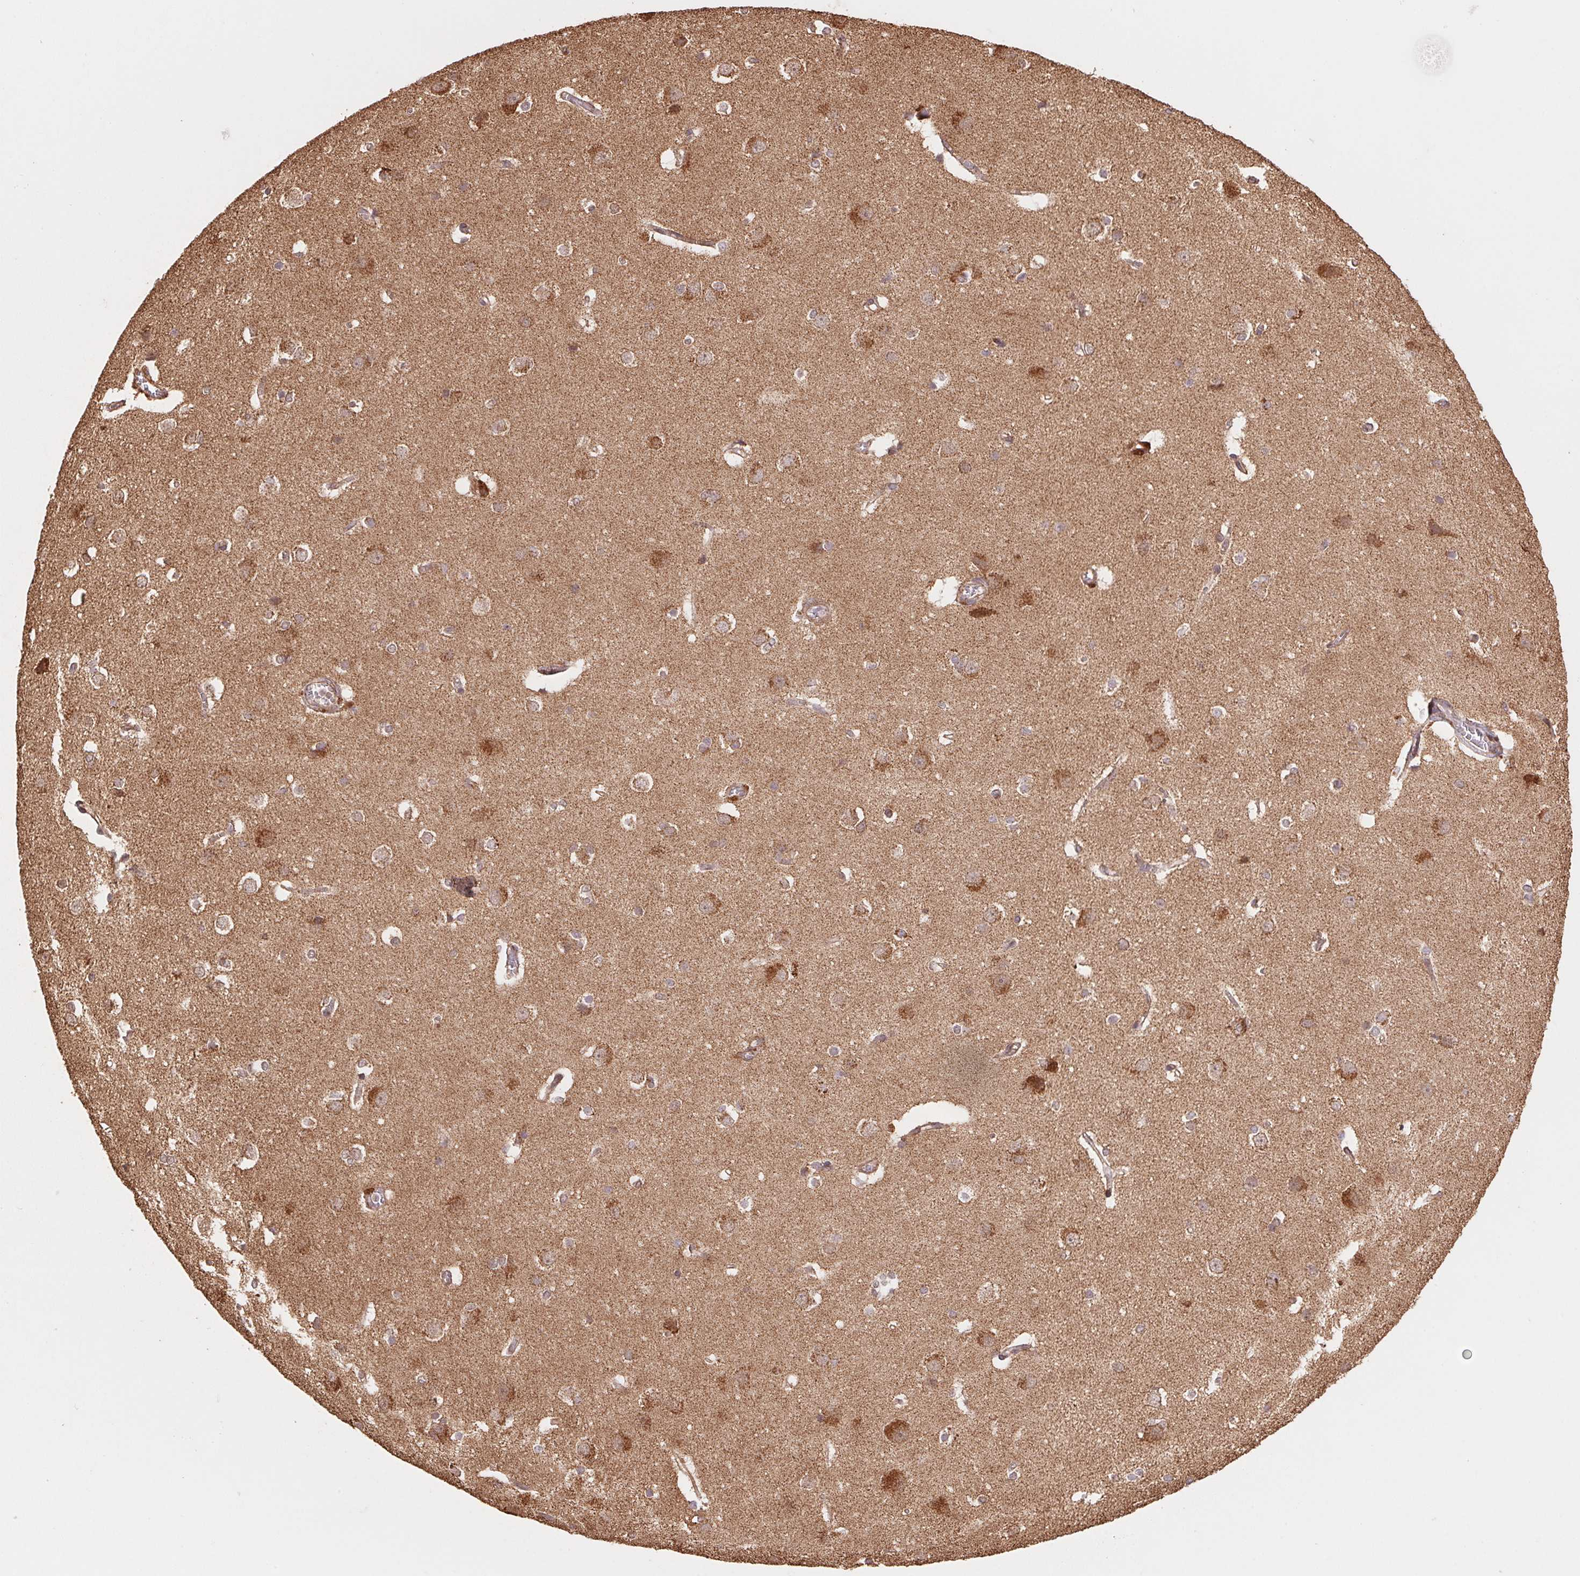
{"staining": {"intensity": "weak", "quantity": ">75%", "location": "cytoplasmic/membranous"}, "tissue": "cerebral cortex", "cell_type": "Endothelial cells", "image_type": "normal", "snomed": [{"axis": "morphology", "description": "Normal tissue, NOS"}, {"axis": "topography", "description": "Cerebral cortex"}], "caption": "Immunohistochemistry photomicrograph of unremarkable cerebral cortex: human cerebral cortex stained using immunohistochemistry (IHC) demonstrates low levels of weak protein expression localized specifically in the cytoplasmic/membranous of endothelial cells, appearing as a cytoplasmic/membranous brown color.", "gene": "PDHA1", "patient": {"sex": "male", "age": 37}}